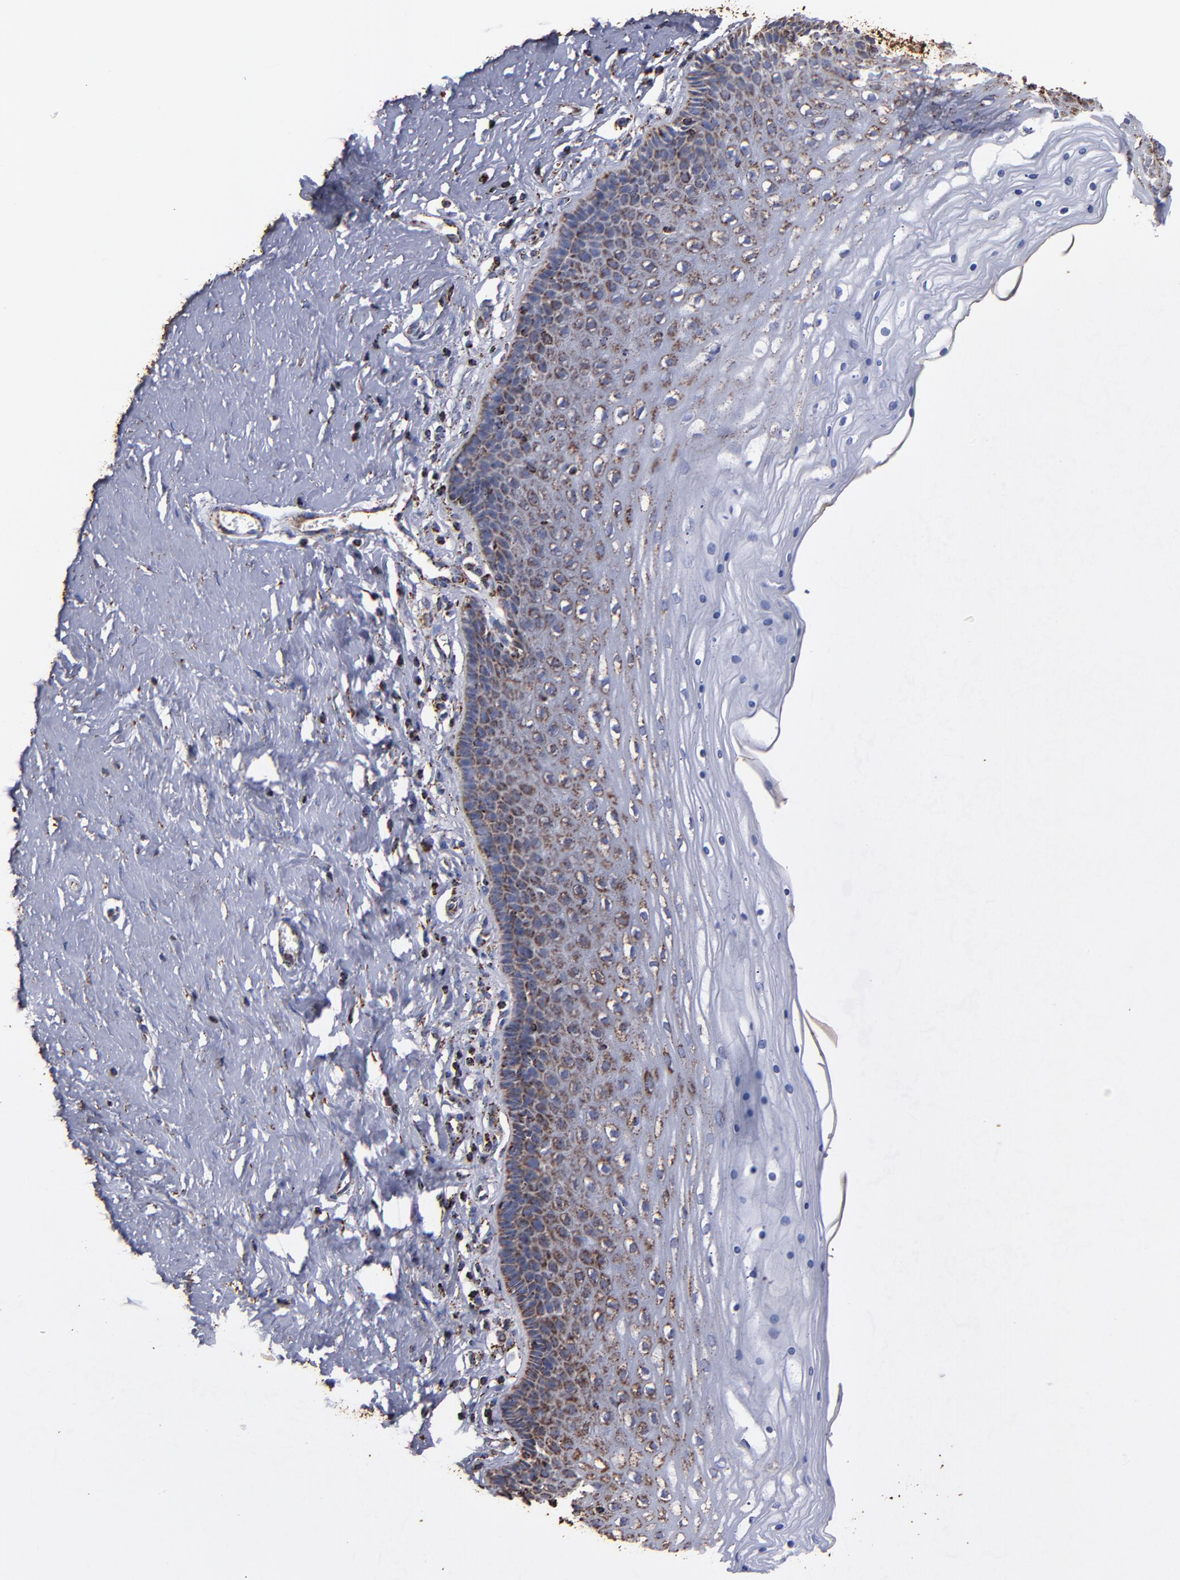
{"staining": {"intensity": "moderate", "quantity": ">75%", "location": "cytoplasmic/membranous"}, "tissue": "cervix", "cell_type": "Glandular cells", "image_type": "normal", "snomed": [{"axis": "morphology", "description": "Normal tissue, NOS"}, {"axis": "topography", "description": "Cervix"}], "caption": "DAB immunohistochemical staining of normal human cervix displays moderate cytoplasmic/membranous protein staining in about >75% of glandular cells.", "gene": "SOD2", "patient": {"sex": "female", "age": 39}}